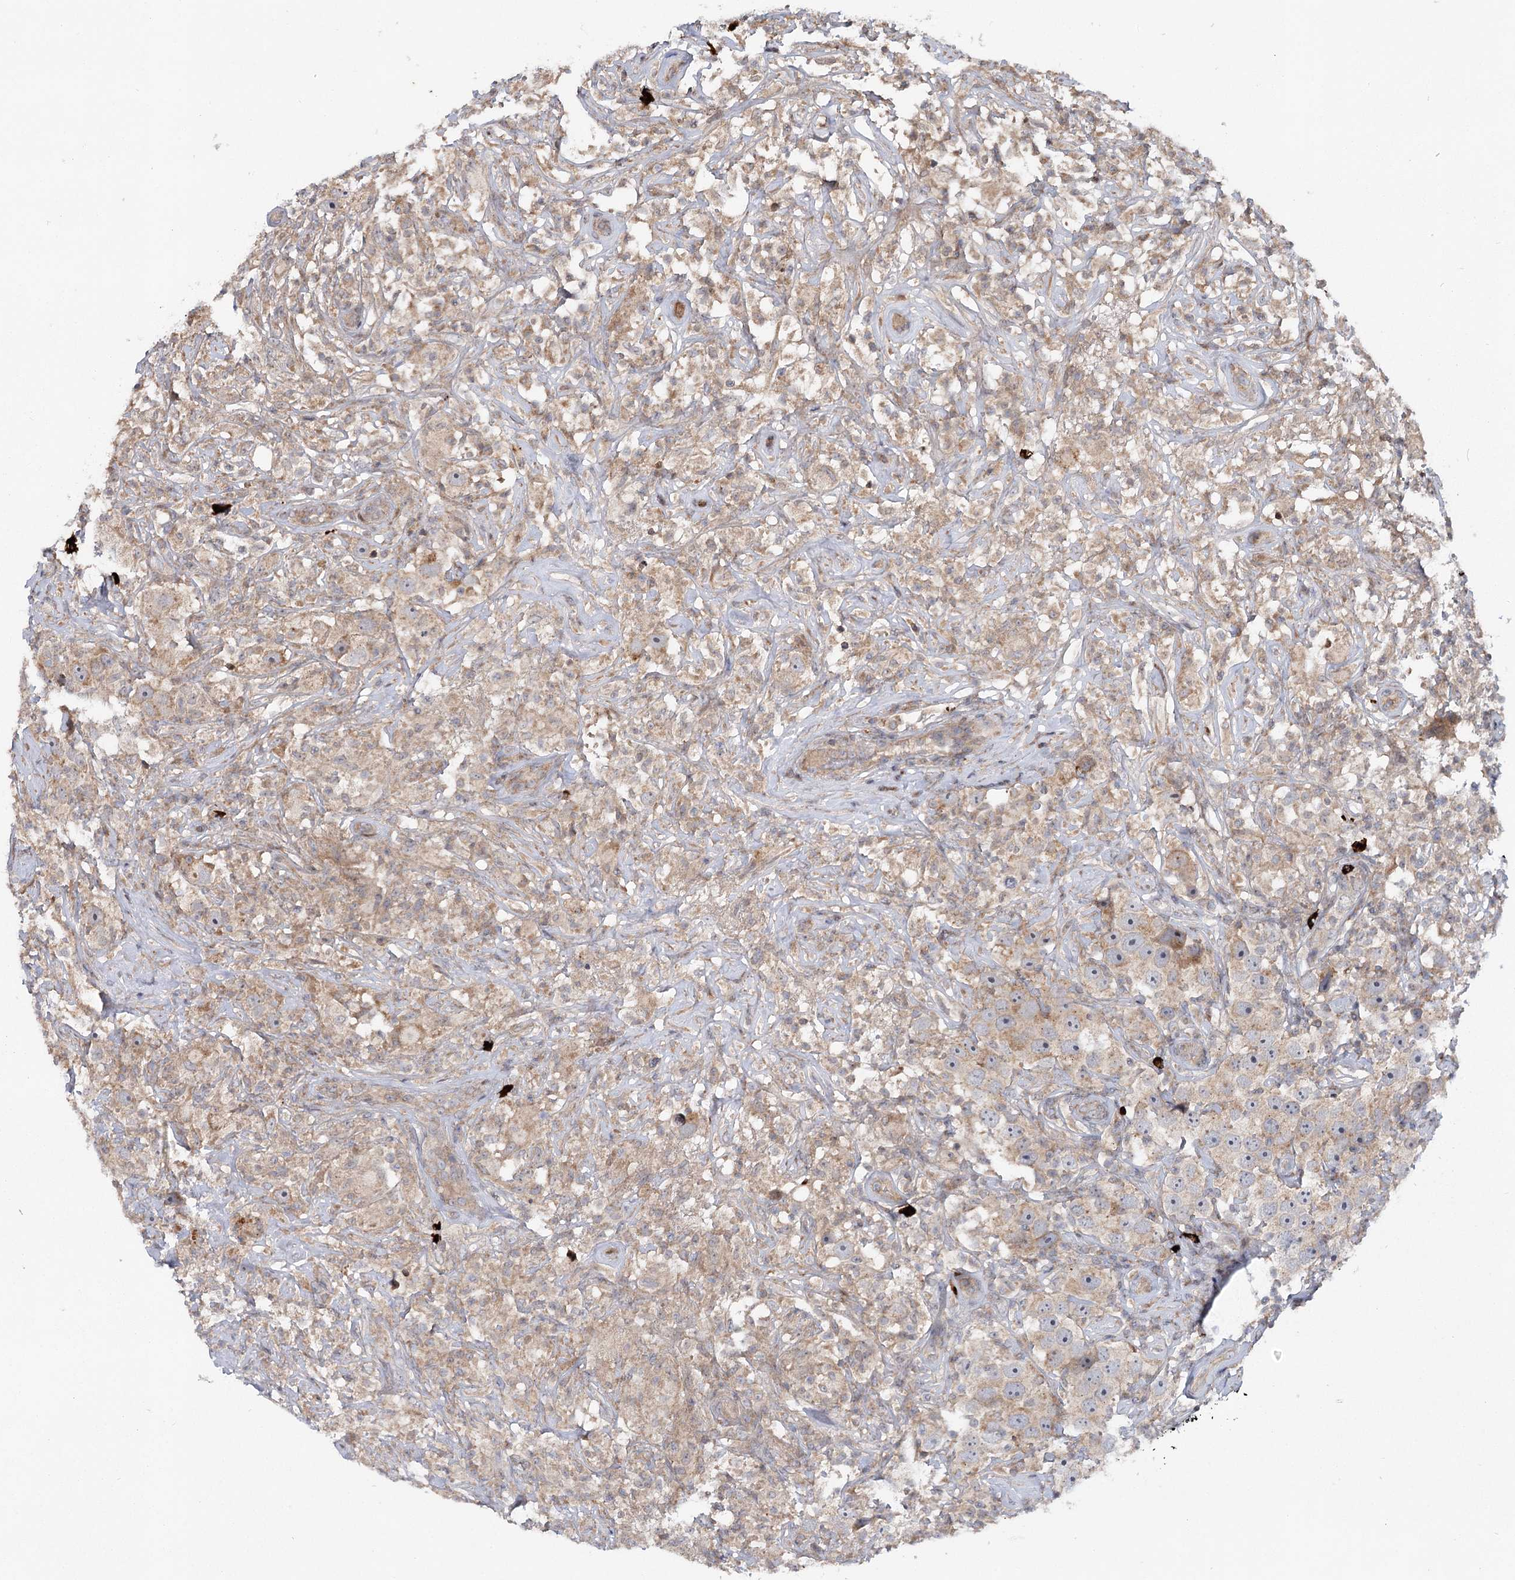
{"staining": {"intensity": "weak", "quantity": ">75%", "location": "cytoplasmic/membranous"}, "tissue": "testis cancer", "cell_type": "Tumor cells", "image_type": "cancer", "snomed": [{"axis": "morphology", "description": "Seminoma, NOS"}, {"axis": "topography", "description": "Testis"}], "caption": "Immunohistochemistry (IHC) of testis seminoma exhibits low levels of weak cytoplasmic/membranous expression in approximately >75% of tumor cells.", "gene": "MAP3K13", "patient": {"sex": "male", "age": 49}}